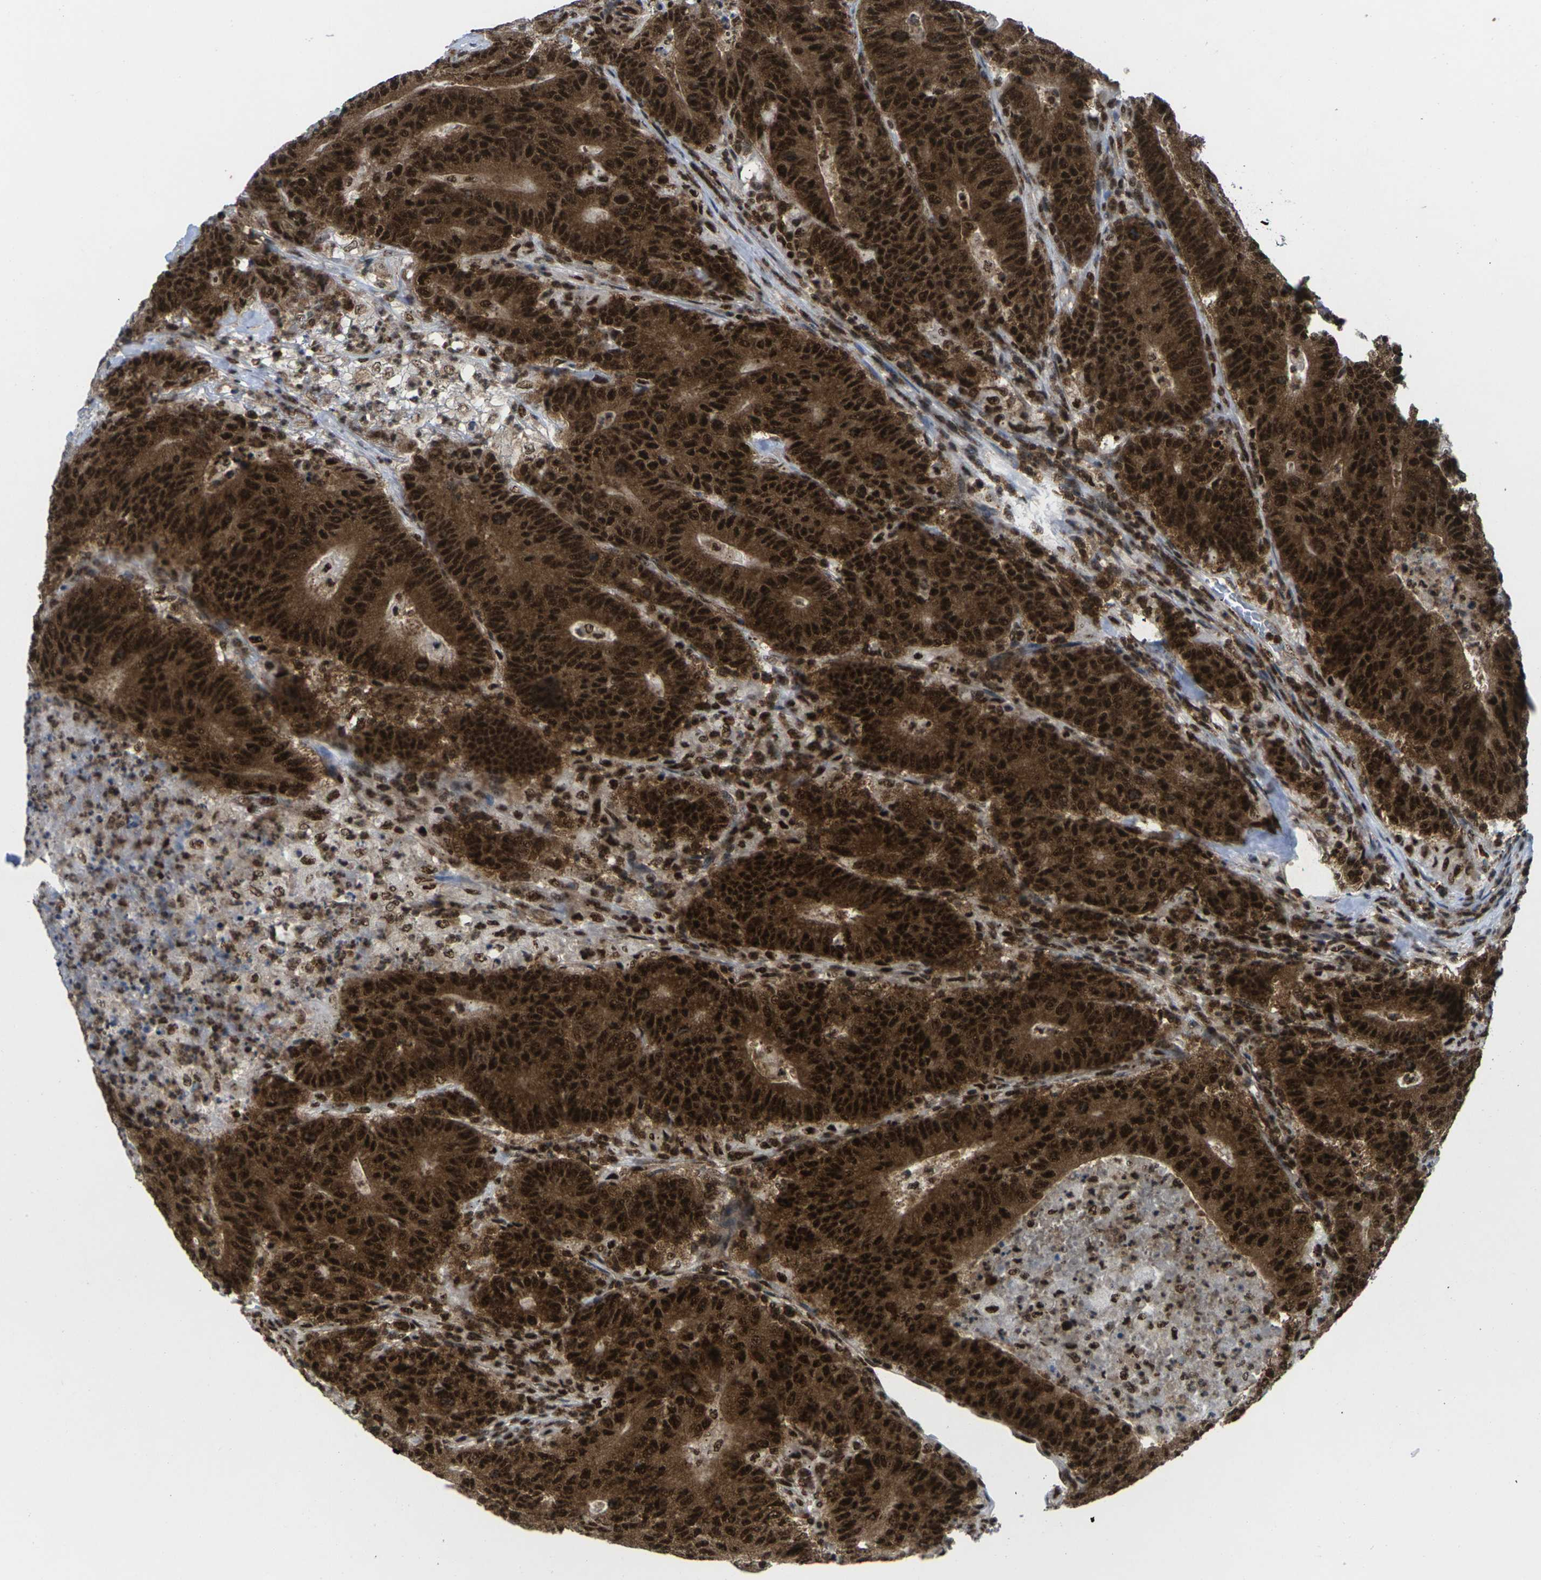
{"staining": {"intensity": "strong", "quantity": ">75%", "location": "cytoplasmic/membranous,nuclear"}, "tissue": "colorectal cancer", "cell_type": "Tumor cells", "image_type": "cancer", "snomed": [{"axis": "morphology", "description": "Normal tissue, NOS"}, {"axis": "morphology", "description": "Adenocarcinoma, NOS"}, {"axis": "topography", "description": "Colon"}], "caption": "Brown immunohistochemical staining in human colorectal cancer (adenocarcinoma) displays strong cytoplasmic/membranous and nuclear staining in about >75% of tumor cells.", "gene": "MAGOH", "patient": {"sex": "female", "age": 75}}